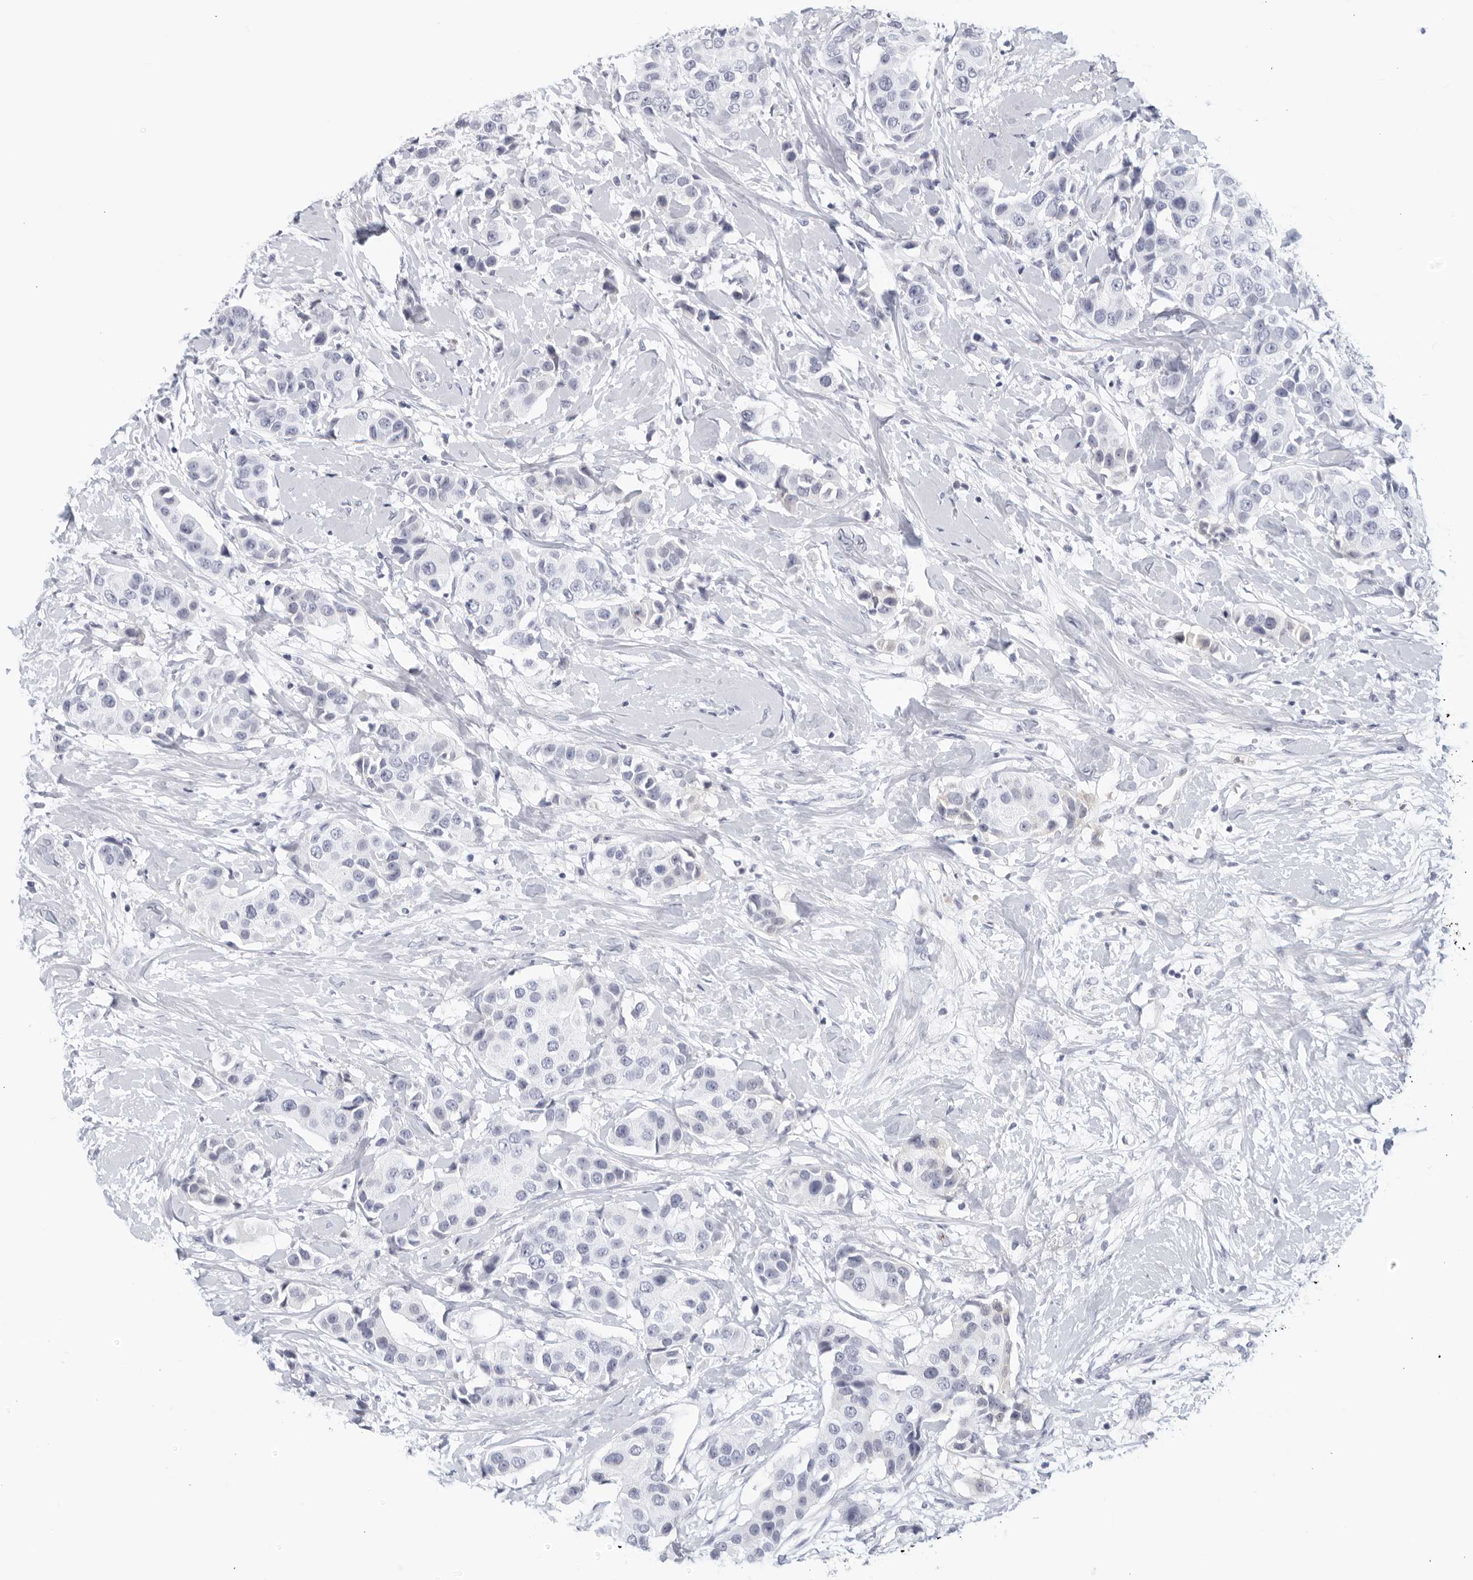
{"staining": {"intensity": "negative", "quantity": "none", "location": "none"}, "tissue": "breast cancer", "cell_type": "Tumor cells", "image_type": "cancer", "snomed": [{"axis": "morphology", "description": "Normal tissue, NOS"}, {"axis": "morphology", "description": "Duct carcinoma"}, {"axis": "topography", "description": "Breast"}], "caption": "Tumor cells are negative for protein expression in human intraductal carcinoma (breast).", "gene": "FGG", "patient": {"sex": "female", "age": 39}}